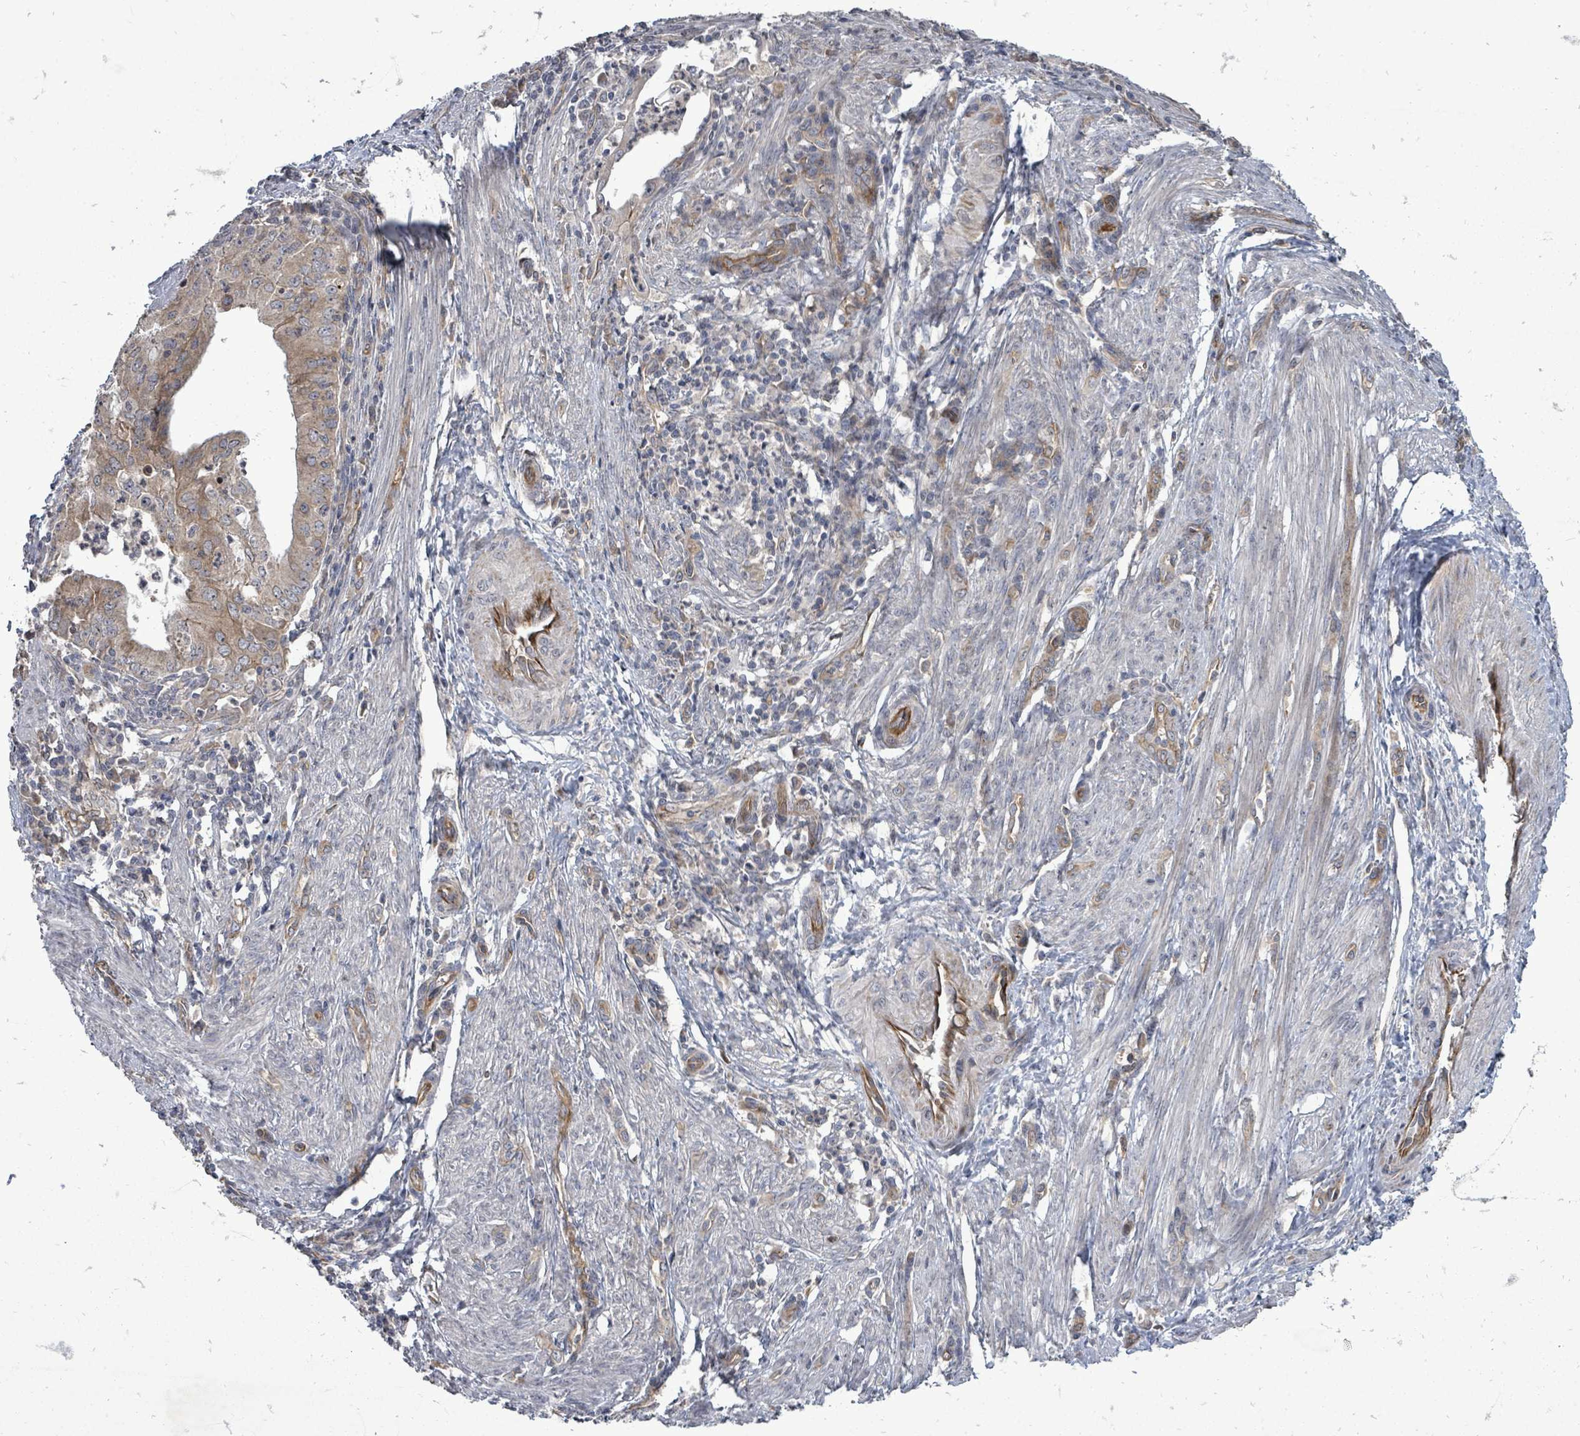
{"staining": {"intensity": "moderate", "quantity": "25%-75%", "location": "cytoplasmic/membranous"}, "tissue": "endometrial cancer", "cell_type": "Tumor cells", "image_type": "cancer", "snomed": [{"axis": "morphology", "description": "Adenocarcinoma, NOS"}, {"axis": "topography", "description": "Endometrium"}], "caption": "A high-resolution photomicrograph shows IHC staining of endometrial cancer, which displays moderate cytoplasmic/membranous positivity in about 25%-75% of tumor cells.", "gene": "RALGAPB", "patient": {"sex": "female", "age": 50}}